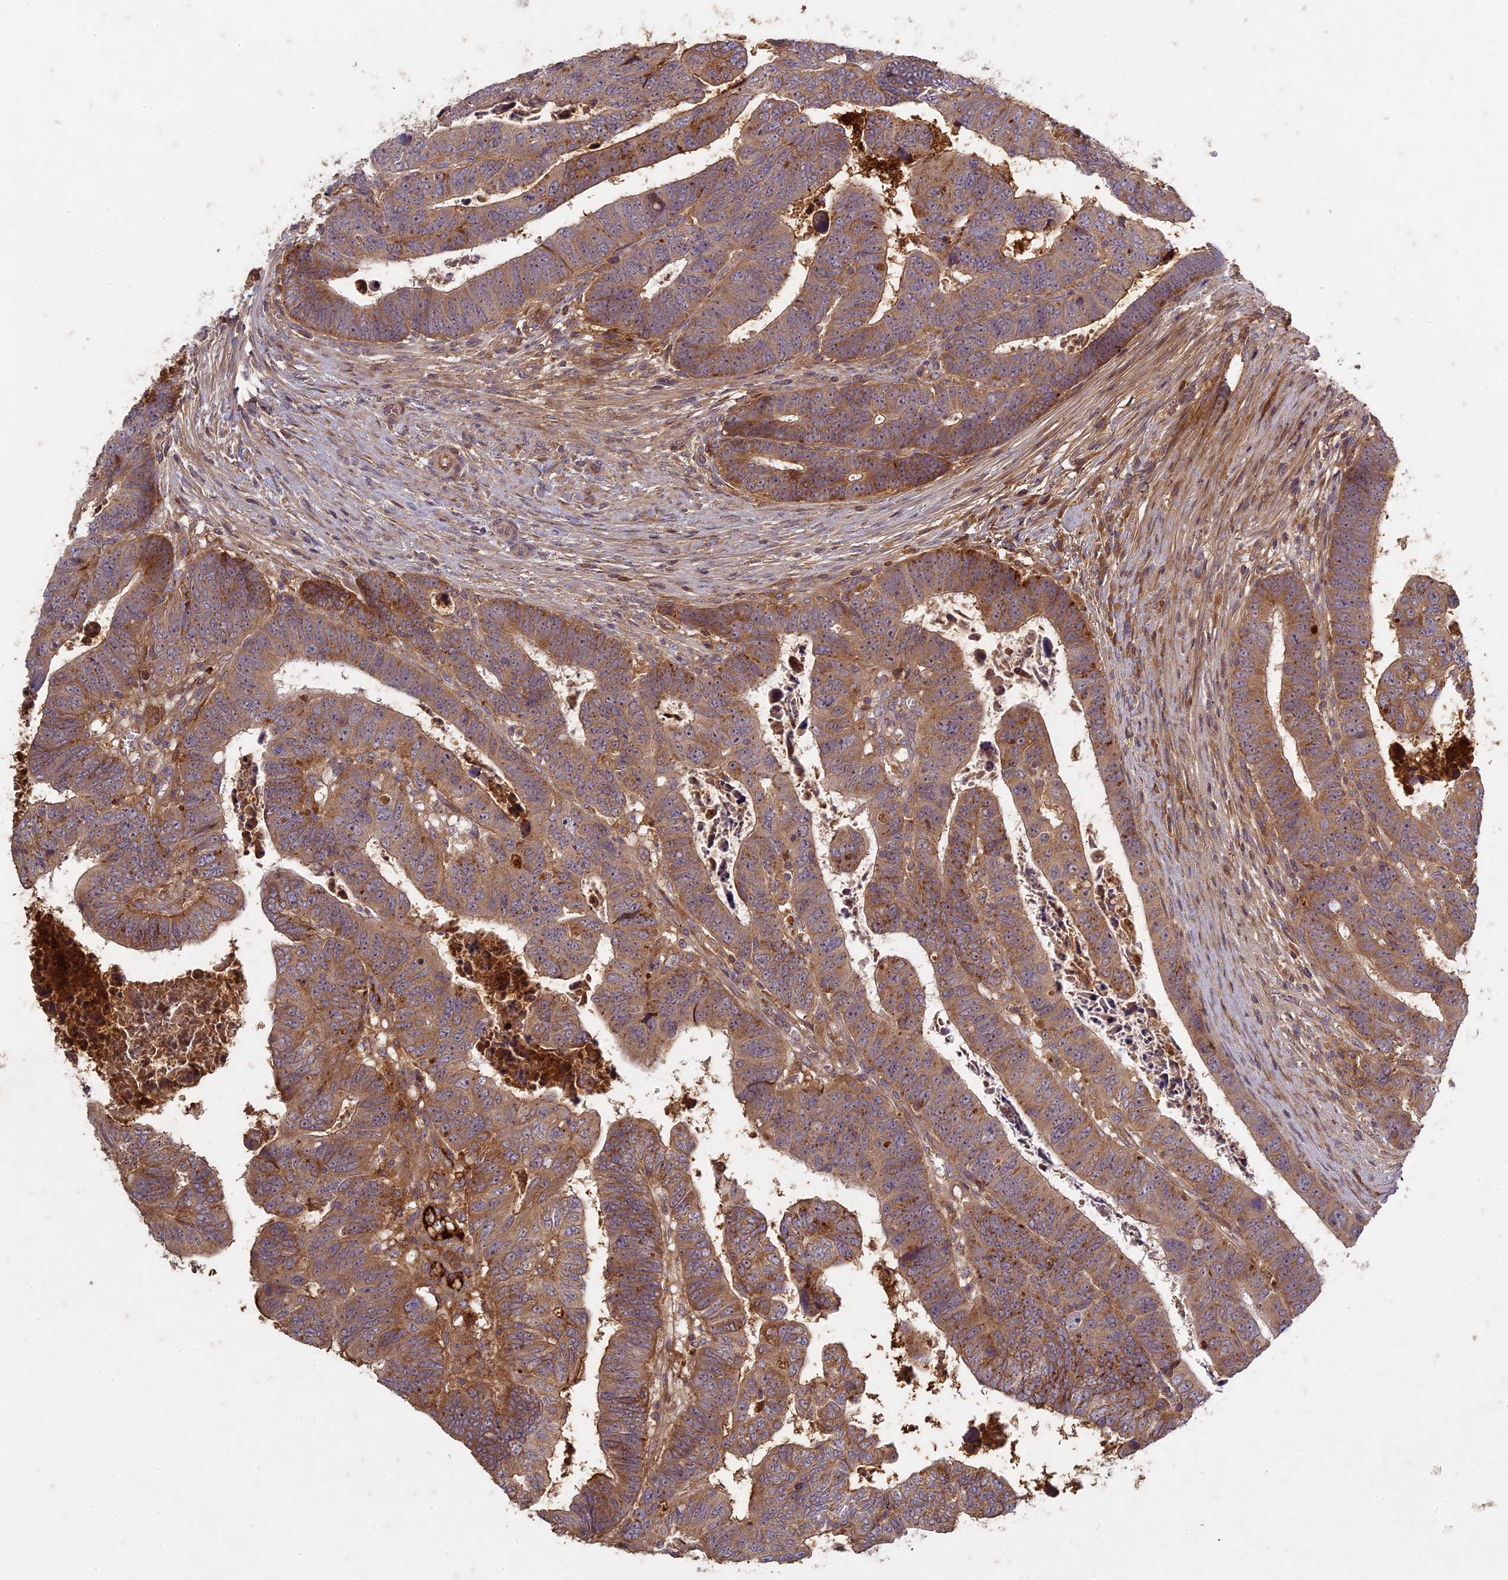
{"staining": {"intensity": "strong", "quantity": ">75%", "location": "cytoplasmic/membranous"}, "tissue": "colorectal cancer", "cell_type": "Tumor cells", "image_type": "cancer", "snomed": [{"axis": "morphology", "description": "Normal tissue, NOS"}, {"axis": "morphology", "description": "Adenocarcinoma, NOS"}, {"axis": "topography", "description": "Rectum"}], "caption": "A micrograph showing strong cytoplasmic/membranous expression in about >75% of tumor cells in colorectal cancer, as visualized by brown immunohistochemical staining.", "gene": "TCF25", "patient": {"sex": "female", "age": 65}}